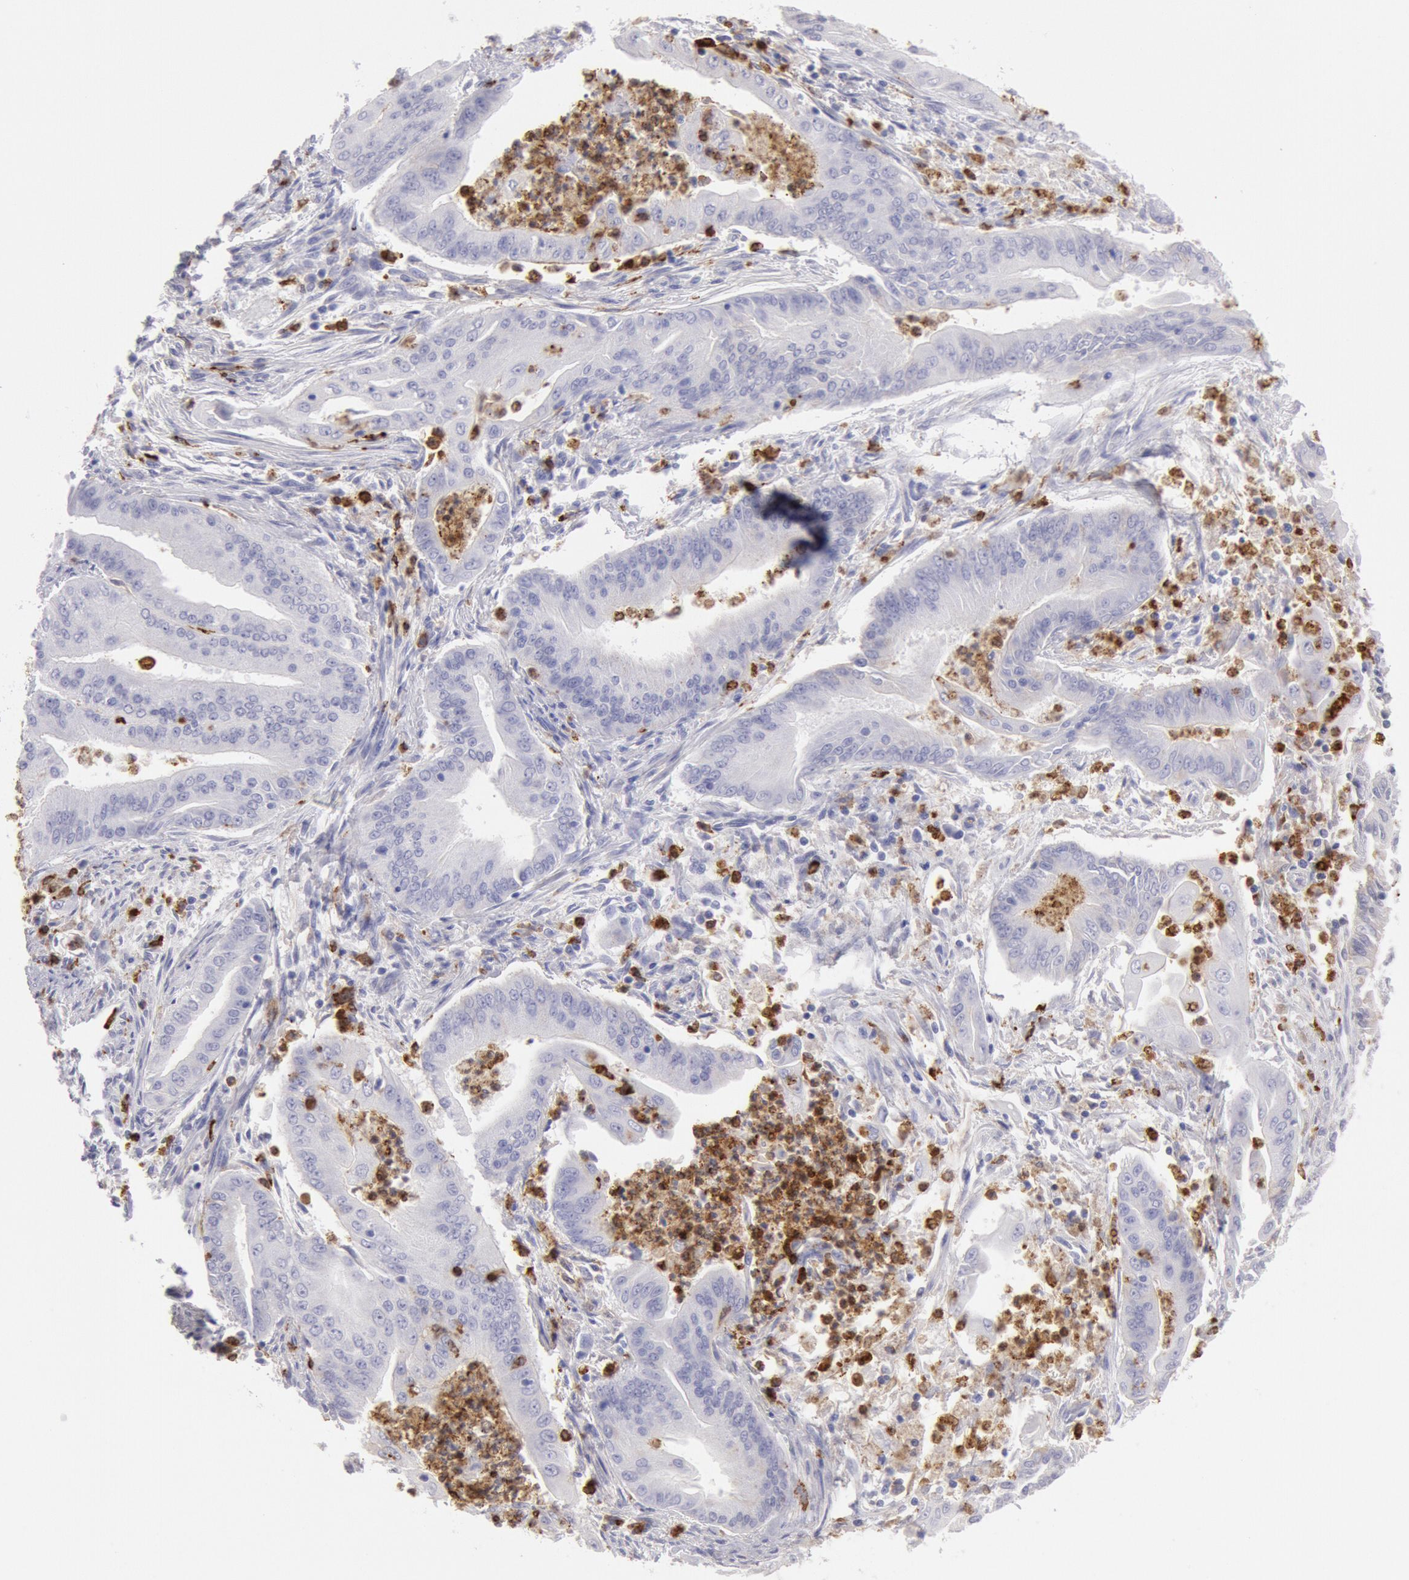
{"staining": {"intensity": "negative", "quantity": "none", "location": "none"}, "tissue": "endometrial cancer", "cell_type": "Tumor cells", "image_type": "cancer", "snomed": [{"axis": "morphology", "description": "Adenocarcinoma, NOS"}, {"axis": "topography", "description": "Endometrium"}], "caption": "A photomicrograph of human adenocarcinoma (endometrial) is negative for staining in tumor cells.", "gene": "FCN1", "patient": {"sex": "female", "age": 63}}